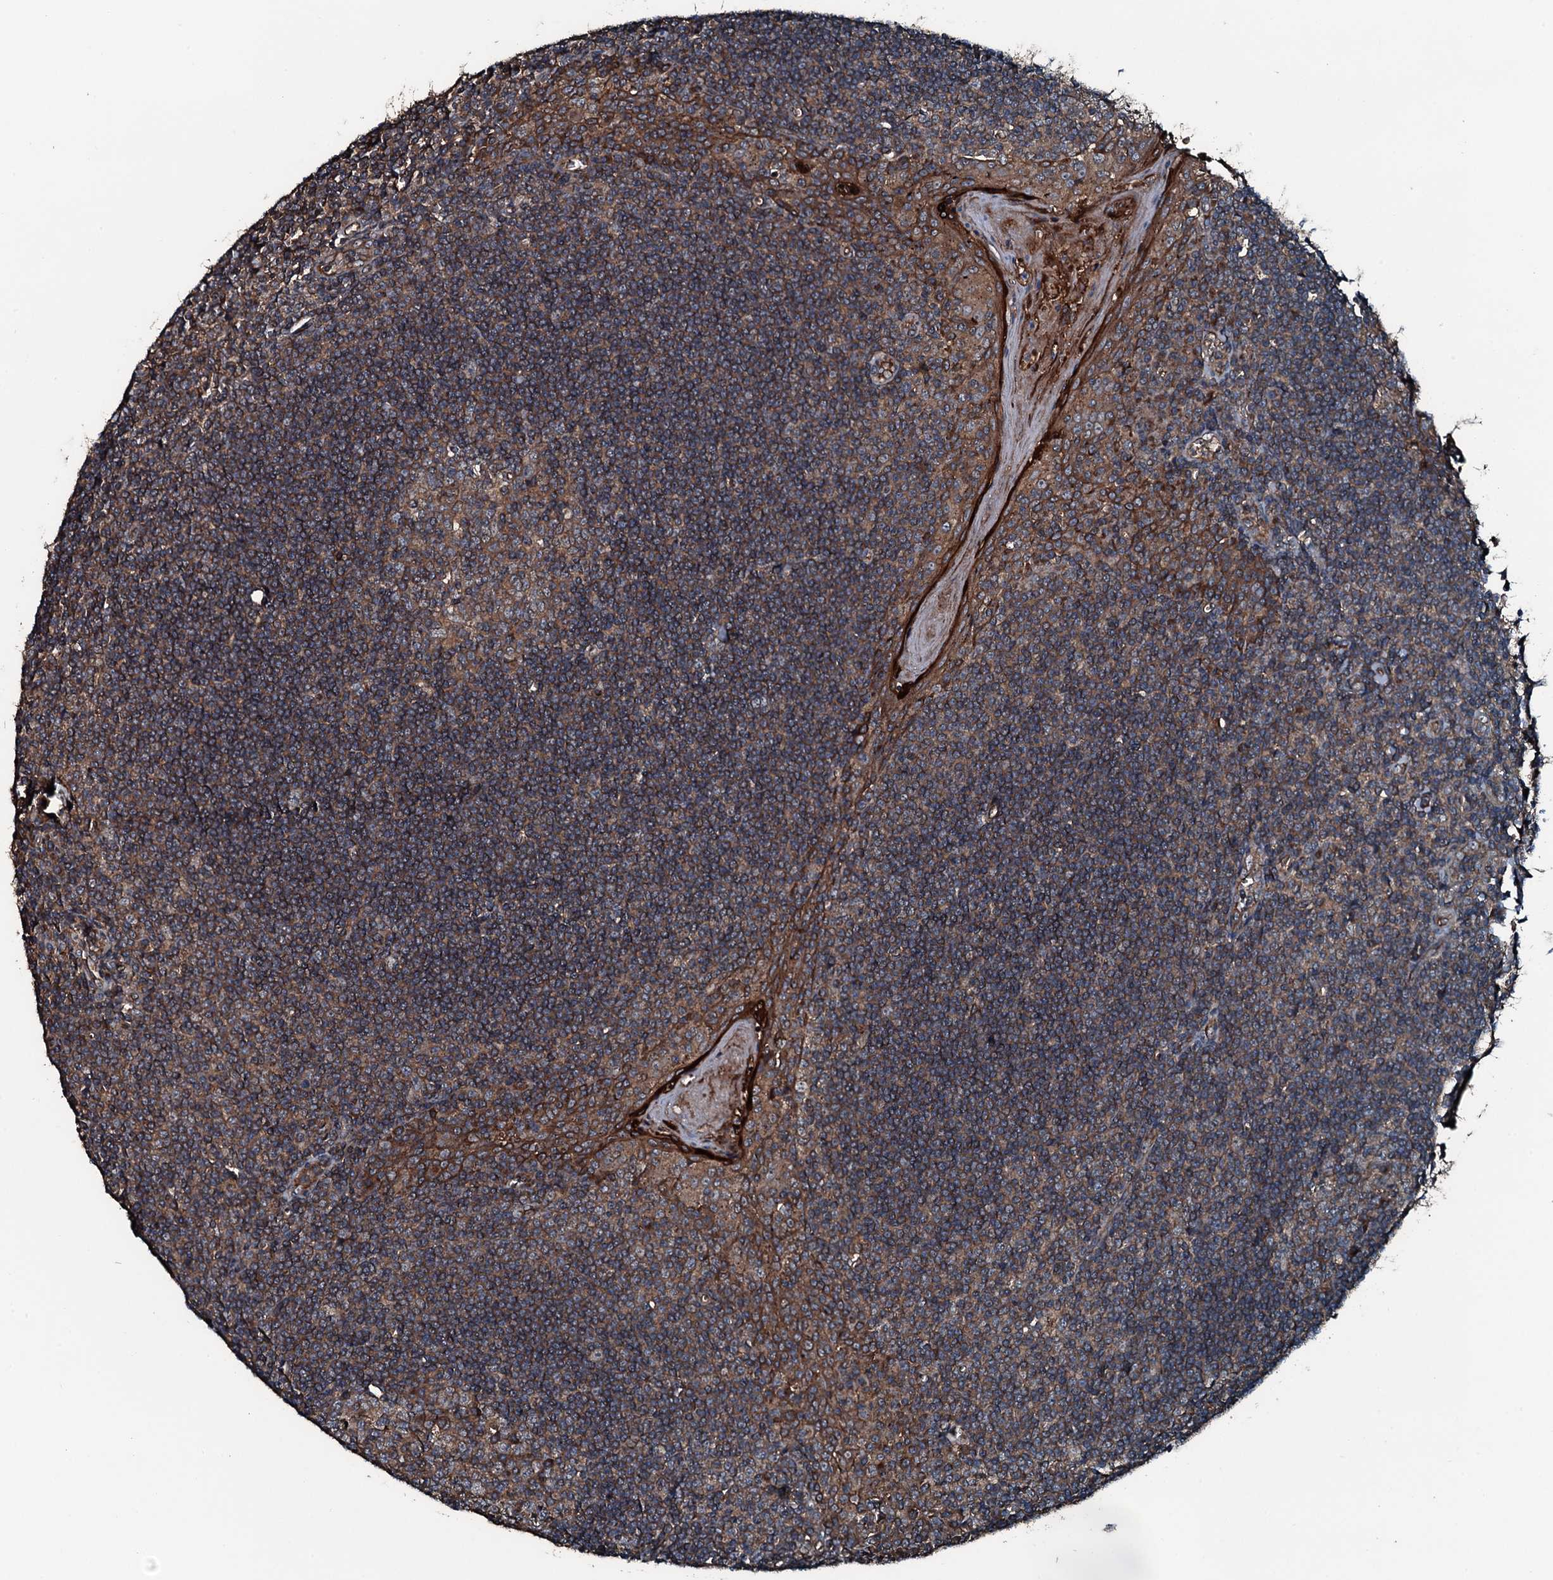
{"staining": {"intensity": "strong", "quantity": "25%-75%", "location": "cytoplasmic/membranous"}, "tissue": "tonsil", "cell_type": "Germinal center cells", "image_type": "normal", "snomed": [{"axis": "morphology", "description": "Normal tissue, NOS"}, {"axis": "topography", "description": "Tonsil"}], "caption": "Germinal center cells exhibit high levels of strong cytoplasmic/membranous expression in approximately 25%-75% of cells in unremarkable human tonsil.", "gene": "TRIM7", "patient": {"sex": "male", "age": 27}}